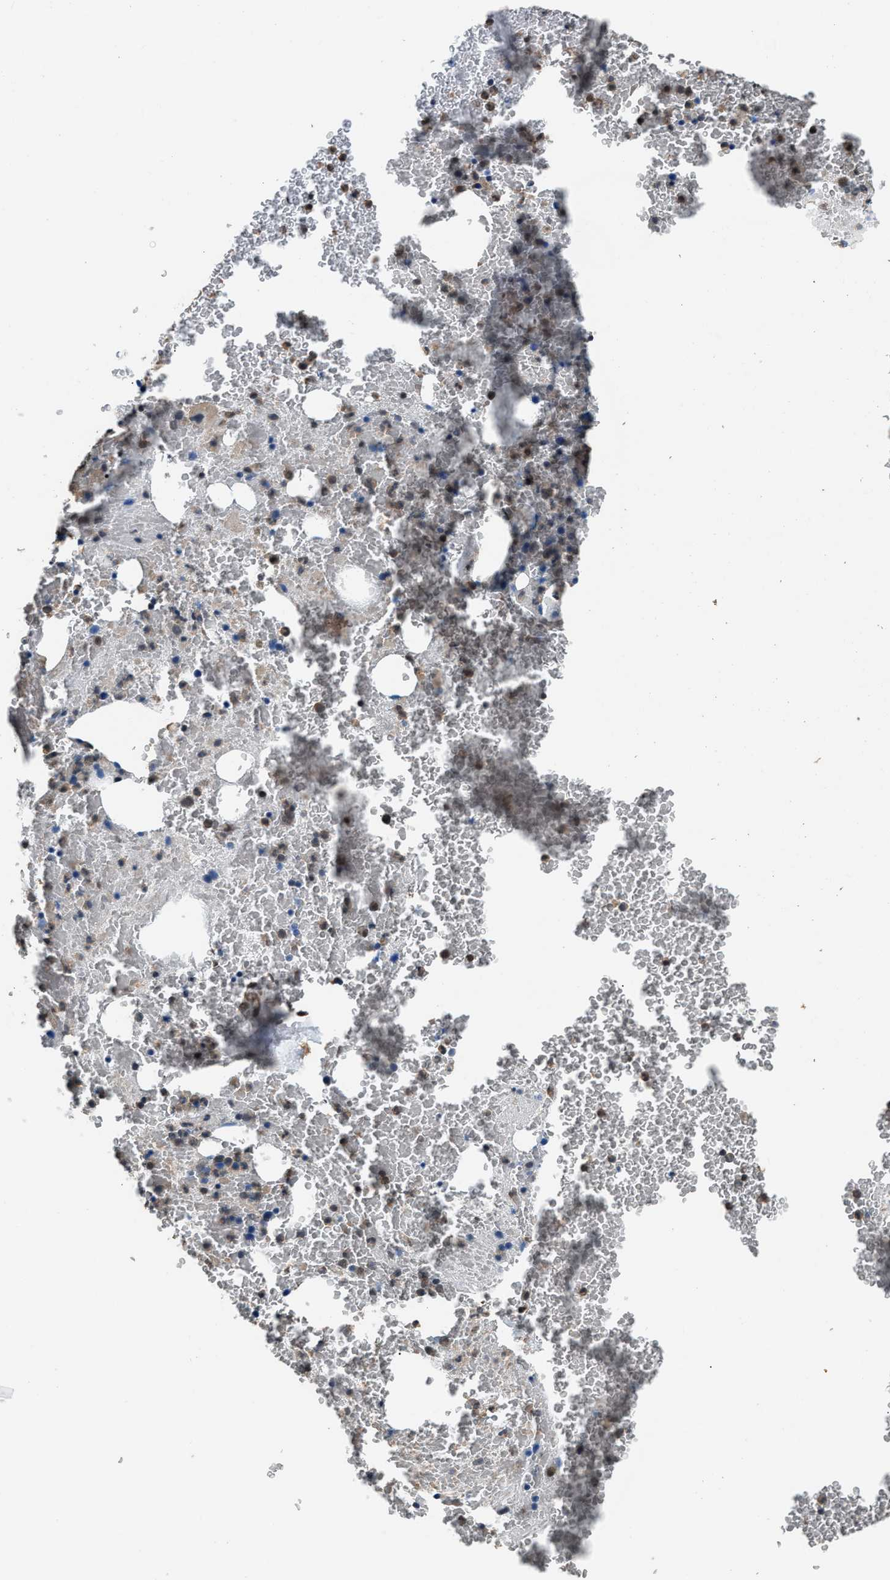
{"staining": {"intensity": "moderate", "quantity": "<25%", "location": "nuclear"}, "tissue": "bone marrow", "cell_type": "Hematopoietic cells", "image_type": "normal", "snomed": [{"axis": "morphology", "description": "Normal tissue, NOS"}, {"axis": "morphology", "description": "Inflammation, NOS"}, {"axis": "topography", "description": "Bone marrow"}], "caption": "Moderate nuclear positivity for a protein is seen in approximately <25% of hematopoietic cells of benign bone marrow using immunohistochemistry.", "gene": "DFFA", "patient": {"sex": "male", "age": 47}}